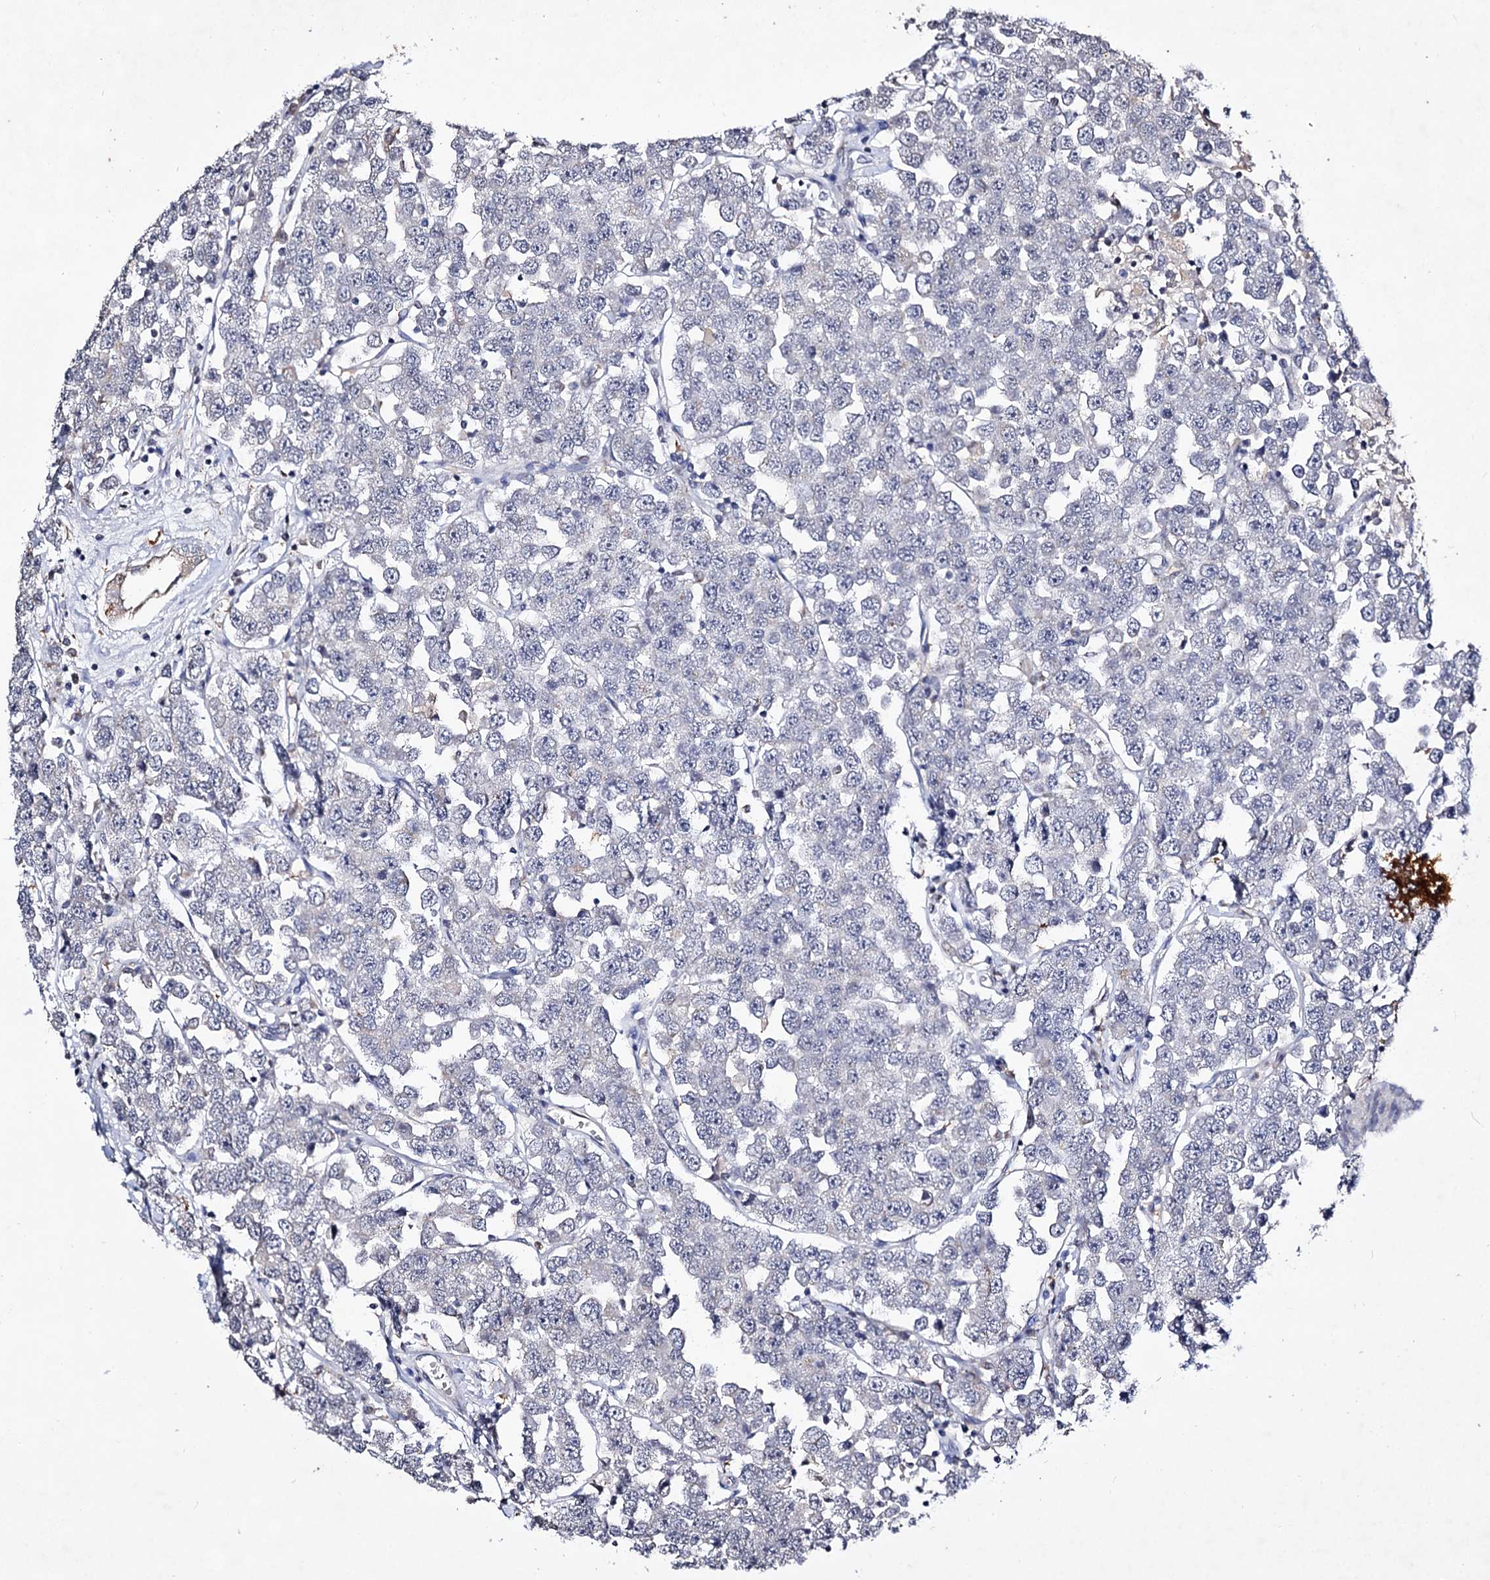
{"staining": {"intensity": "negative", "quantity": "none", "location": "none"}, "tissue": "testis cancer", "cell_type": "Tumor cells", "image_type": "cancer", "snomed": [{"axis": "morphology", "description": "Seminoma, NOS"}, {"axis": "topography", "description": "Testis"}], "caption": "High power microscopy photomicrograph of an immunohistochemistry (IHC) histopathology image of testis cancer (seminoma), revealing no significant staining in tumor cells.", "gene": "PLIN1", "patient": {"sex": "male", "age": 28}}